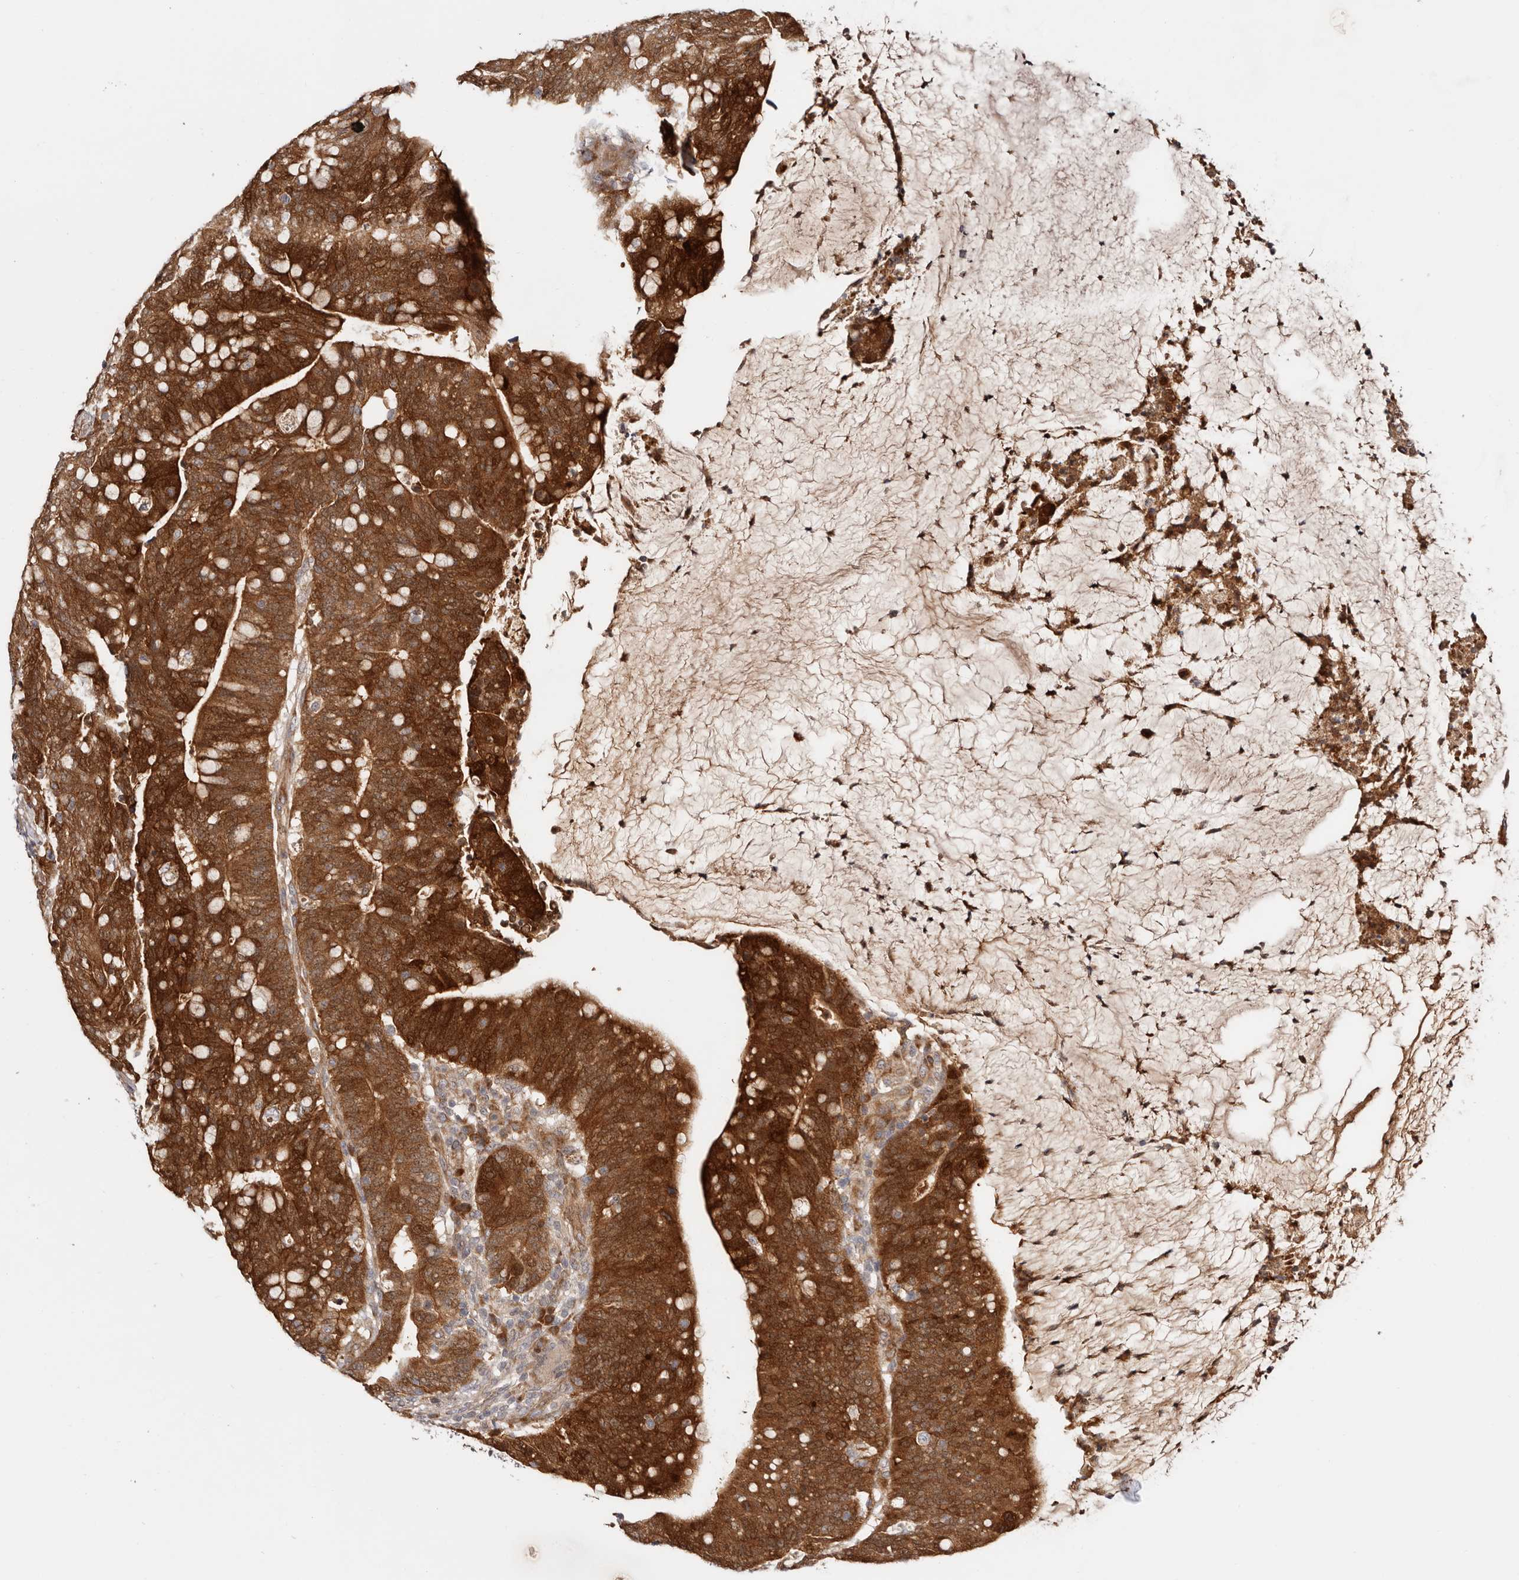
{"staining": {"intensity": "strong", "quantity": ">75%", "location": "cytoplasmic/membranous,nuclear"}, "tissue": "colorectal cancer", "cell_type": "Tumor cells", "image_type": "cancer", "snomed": [{"axis": "morphology", "description": "Adenocarcinoma, NOS"}, {"axis": "topography", "description": "Colon"}], "caption": "Immunohistochemical staining of human colorectal cancer (adenocarcinoma) reveals high levels of strong cytoplasmic/membranous and nuclear positivity in about >75% of tumor cells.", "gene": "BCL2L15", "patient": {"sex": "female", "age": 66}}